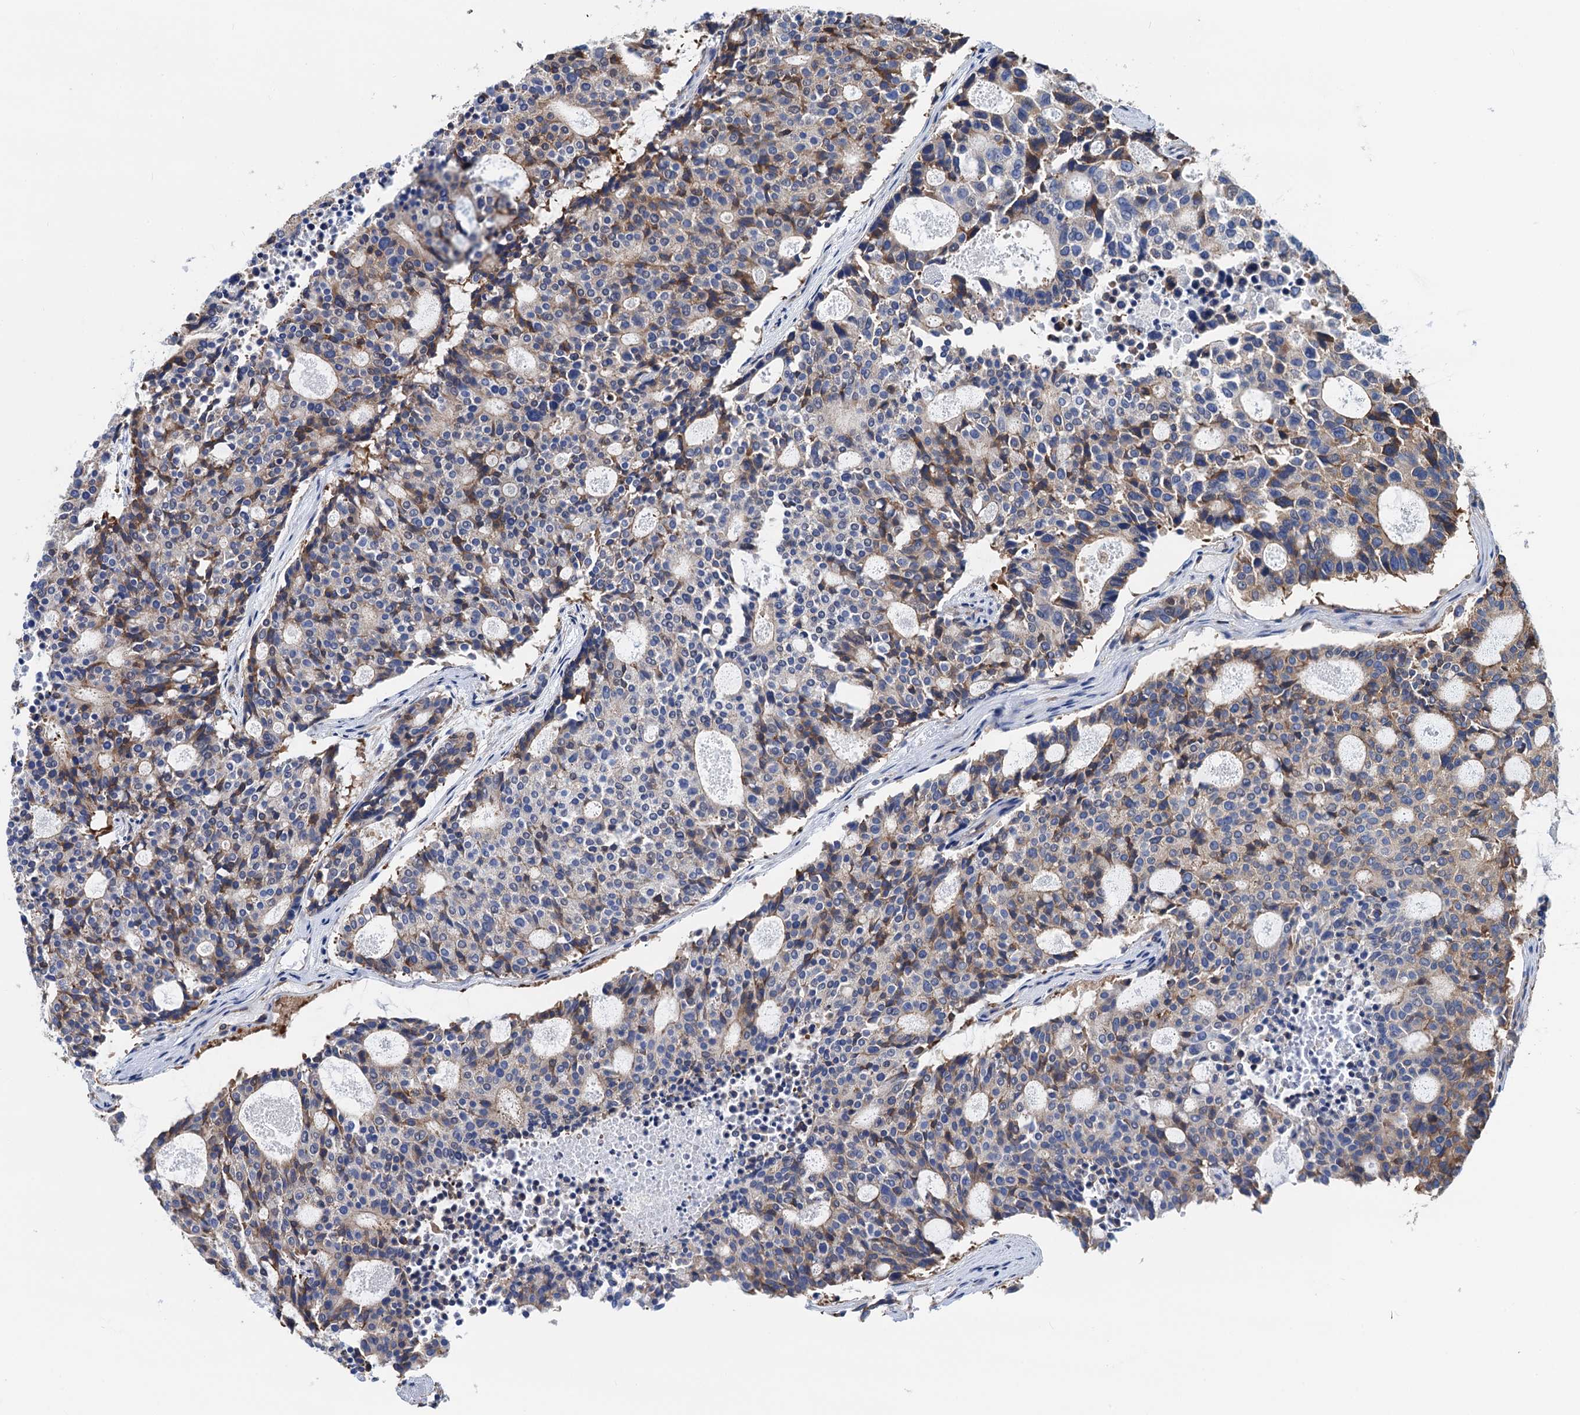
{"staining": {"intensity": "negative", "quantity": "none", "location": "none"}, "tissue": "carcinoid", "cell_type": "Tumor cells", "image_type": "cancer", "snomed": [{"axis": "morphology", "description": "Carcinoid, malignant, NOS"}, {"axis": "topography", "description": "Pancreas"}], "caption": "Malignant carcinoid was stained to show a protein in brown. There is no significant staining in tumor cells.", "gene": "SLC12A7", "patient": {"sex": "female", "age": 54}}